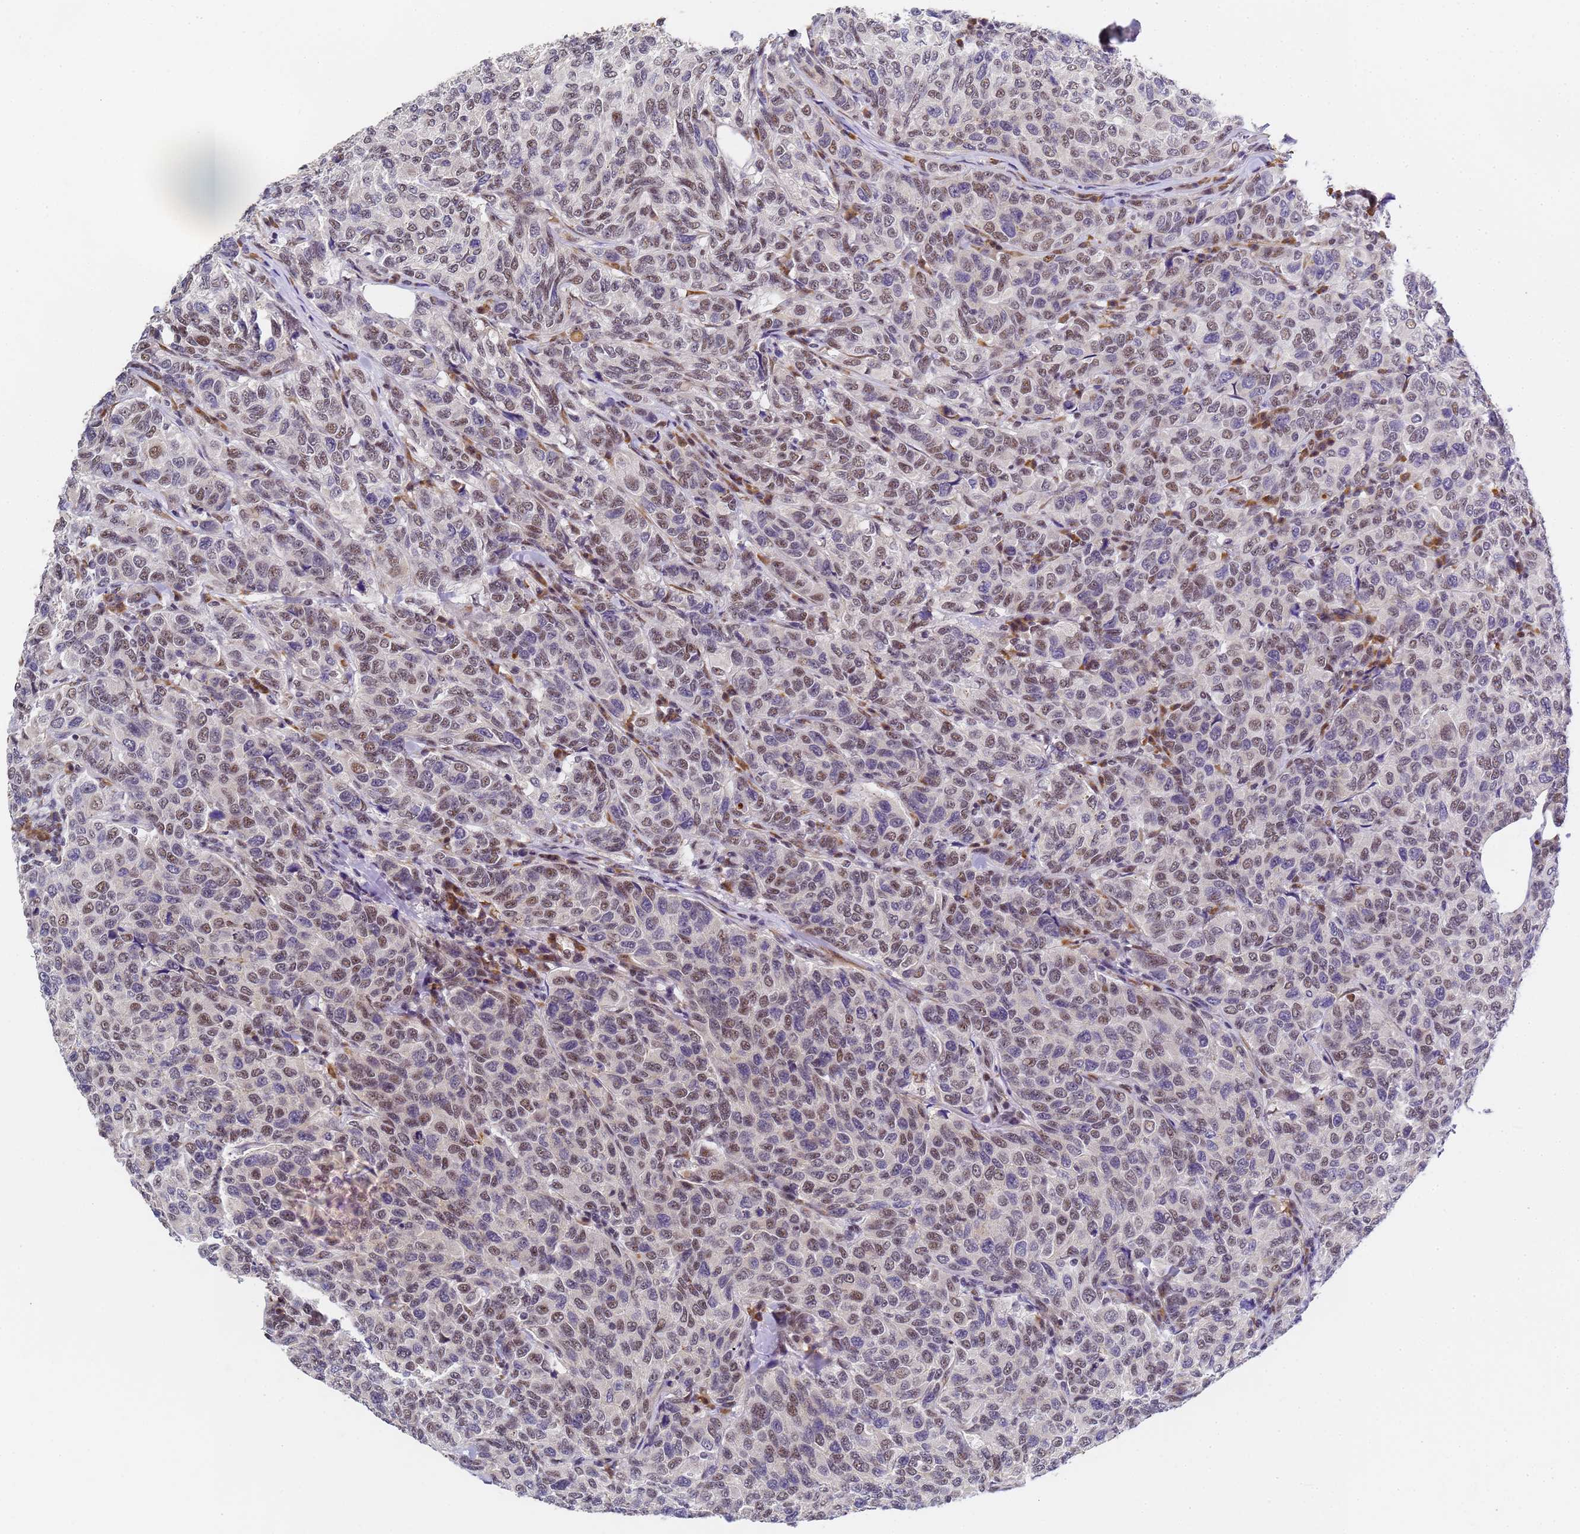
{"staining": {"intensity": "moderate", "quantity": "25%-75%", "location": "nuclear"}, "tissue": "breast cancer", "cell_type": "Tumor cells", "image_type": "cancer", "snomed": [{"axis": "morphology", "description": "Duct carcinoma"}, {"axis": "topography", "description": "Breast"}], "caption": "Breast cancer tissue displays moderate nuclear expression in about 25%-75% of tumor cells, visualized by immunohistochemistry.", "gene": "FNBP4", "patient": {"sex": "female", "age": 55}}